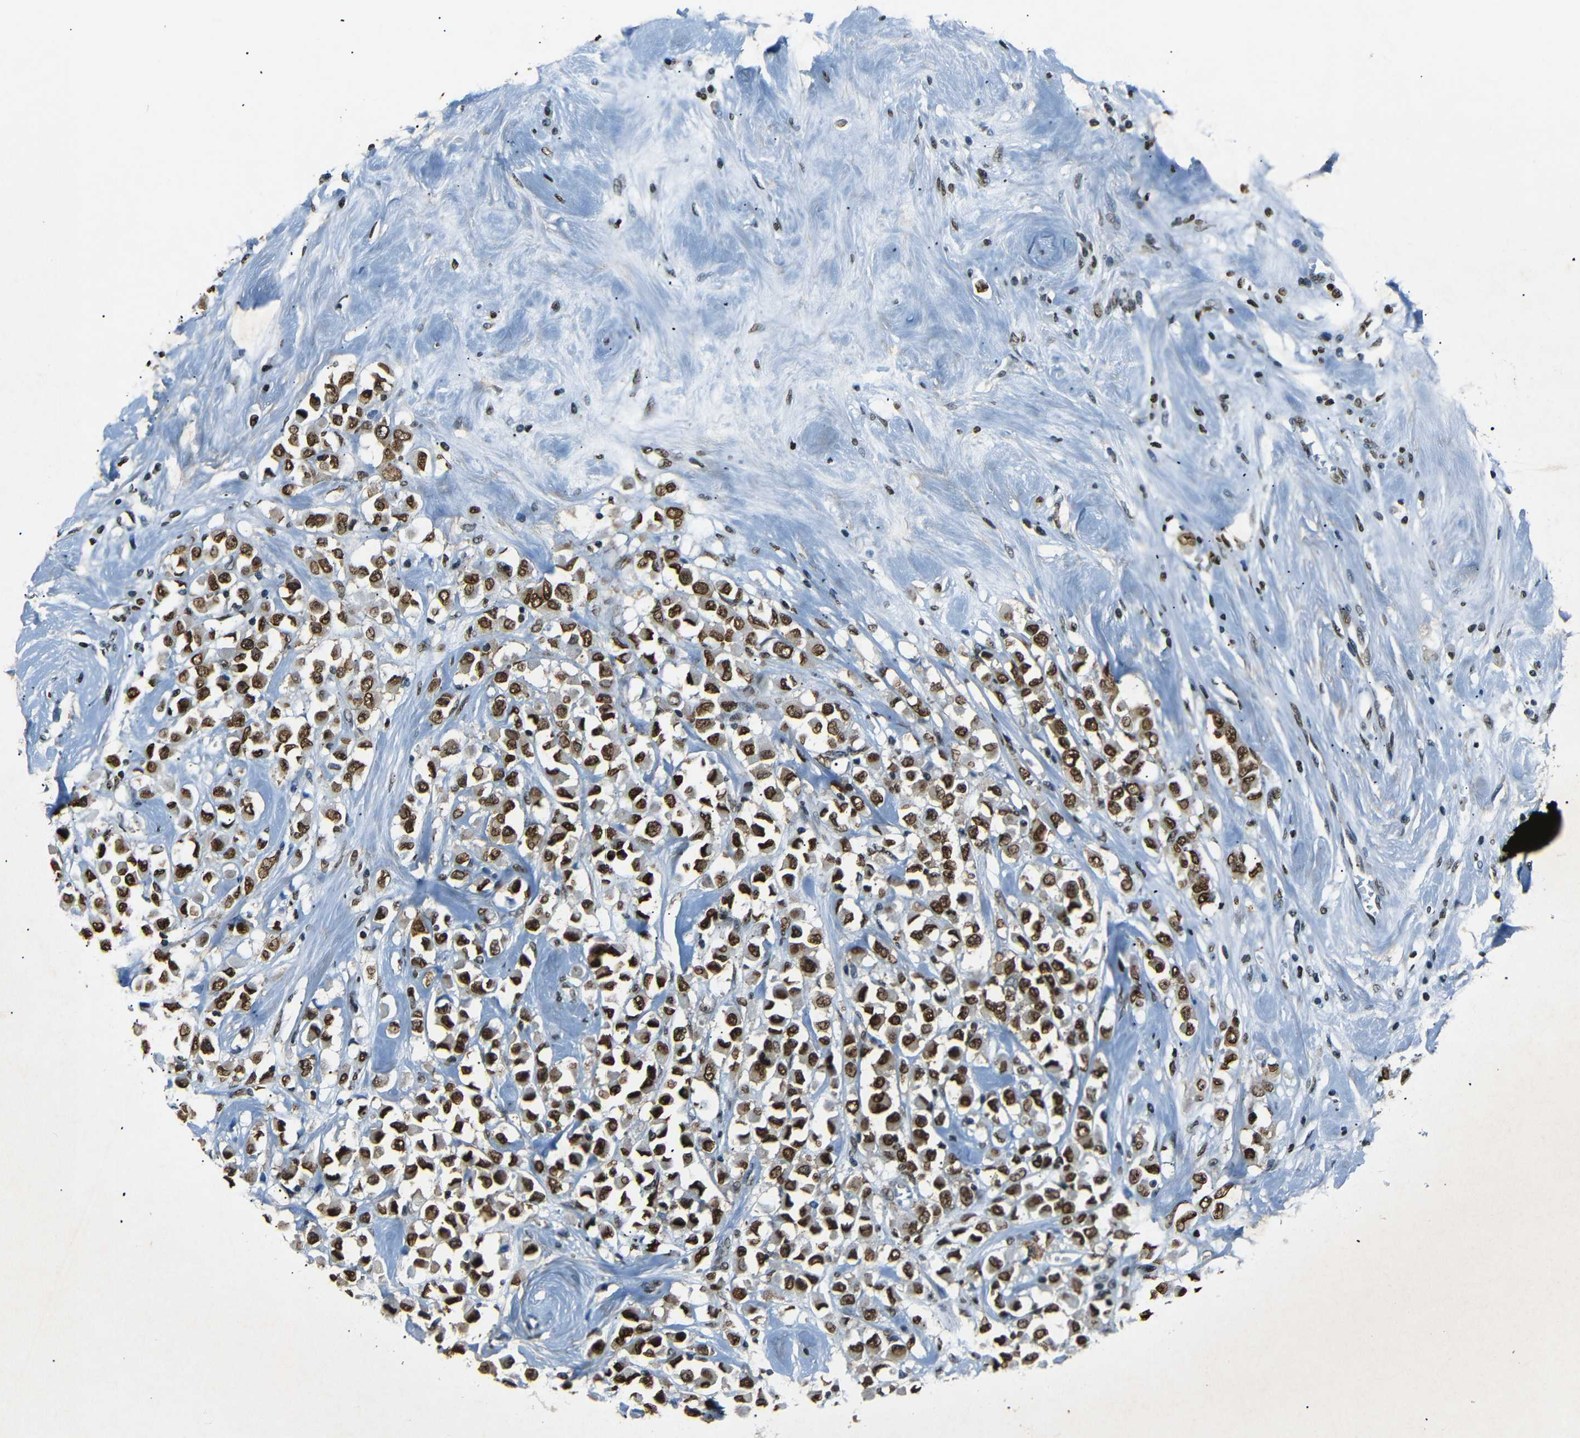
{"staining": {"intensity": "strong", "quantity": ">75%", "location": "nuclear"}, "tissue": "breast cancer", "cell_type": "Tumor cells", "image_type": "cancer", "snomed": [{"axis": "morphology", "description": "Duct carcinoma"}, {"axis": "topography", "description": "Breast"}], "caption": "Breast invasive ductal carcinoma stained with immunohistochemistry shows strong nuclear staining in about >75% of tumor cells.", "gene": "HMGN1", "patient": {"sex": "female", "age": 61}}